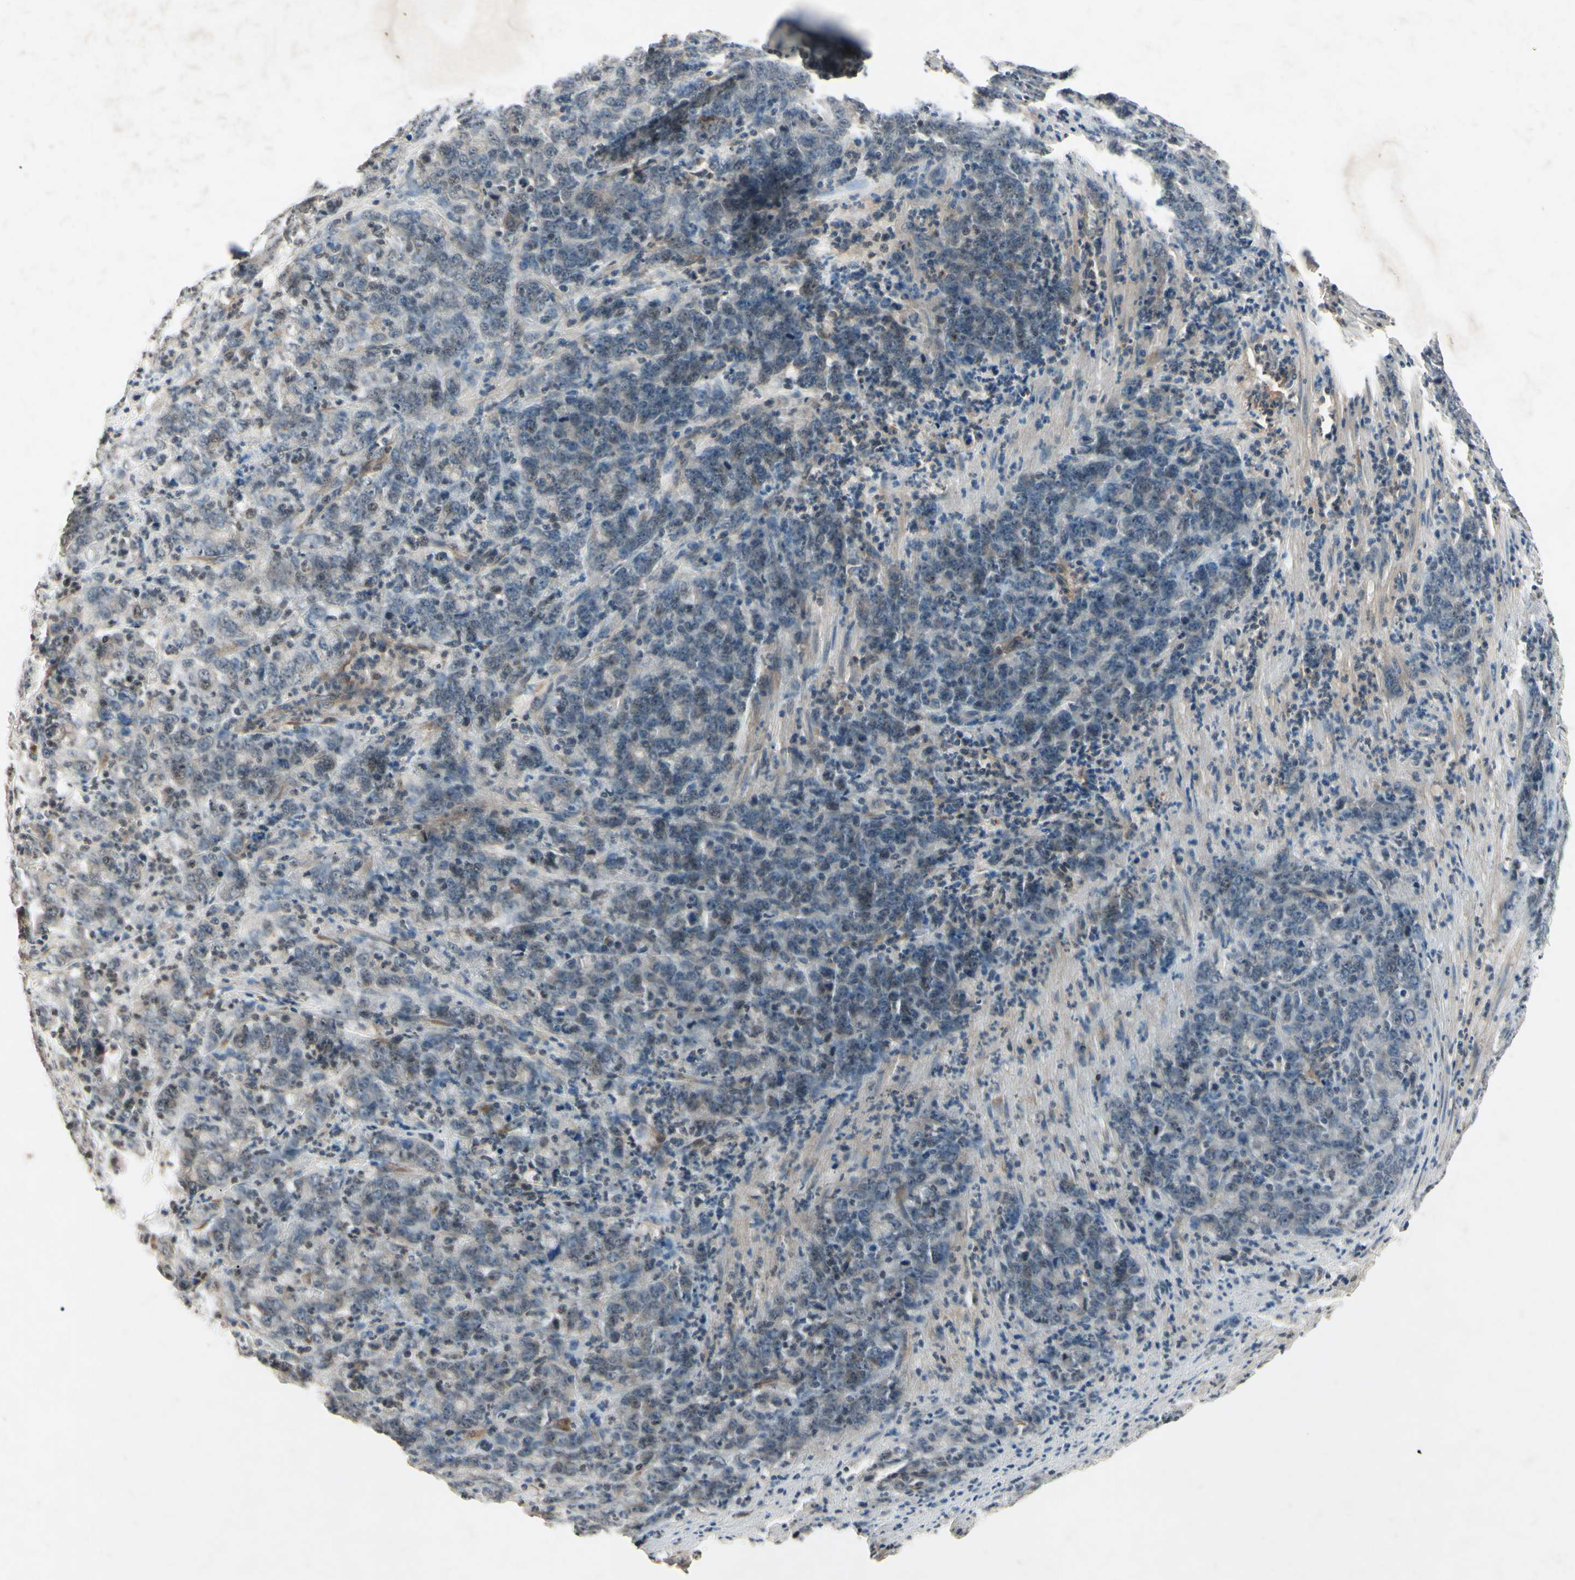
{"staining": {"intensity": "negative", "quantity": "none", "location": "none"}, "tissue": "stomach cancer", "cell_type": "Tumor cells", "image_type": "cancer", "snomed": [{"axis": "morphology", "description": "Adenocarcinoma, NOS"}, {"axis": "topography", "description": "Stomach, lower"}], "caption": "This is a micrograph of immunohistochemistry (IHC) staining of adenocarcinoma (stomach), which shows no positivity in tumor cells. (IHC, brightfield microscopy, high magnification).", "gene": "AEBP1", "patient": {"sex": "female", "age": 71}}